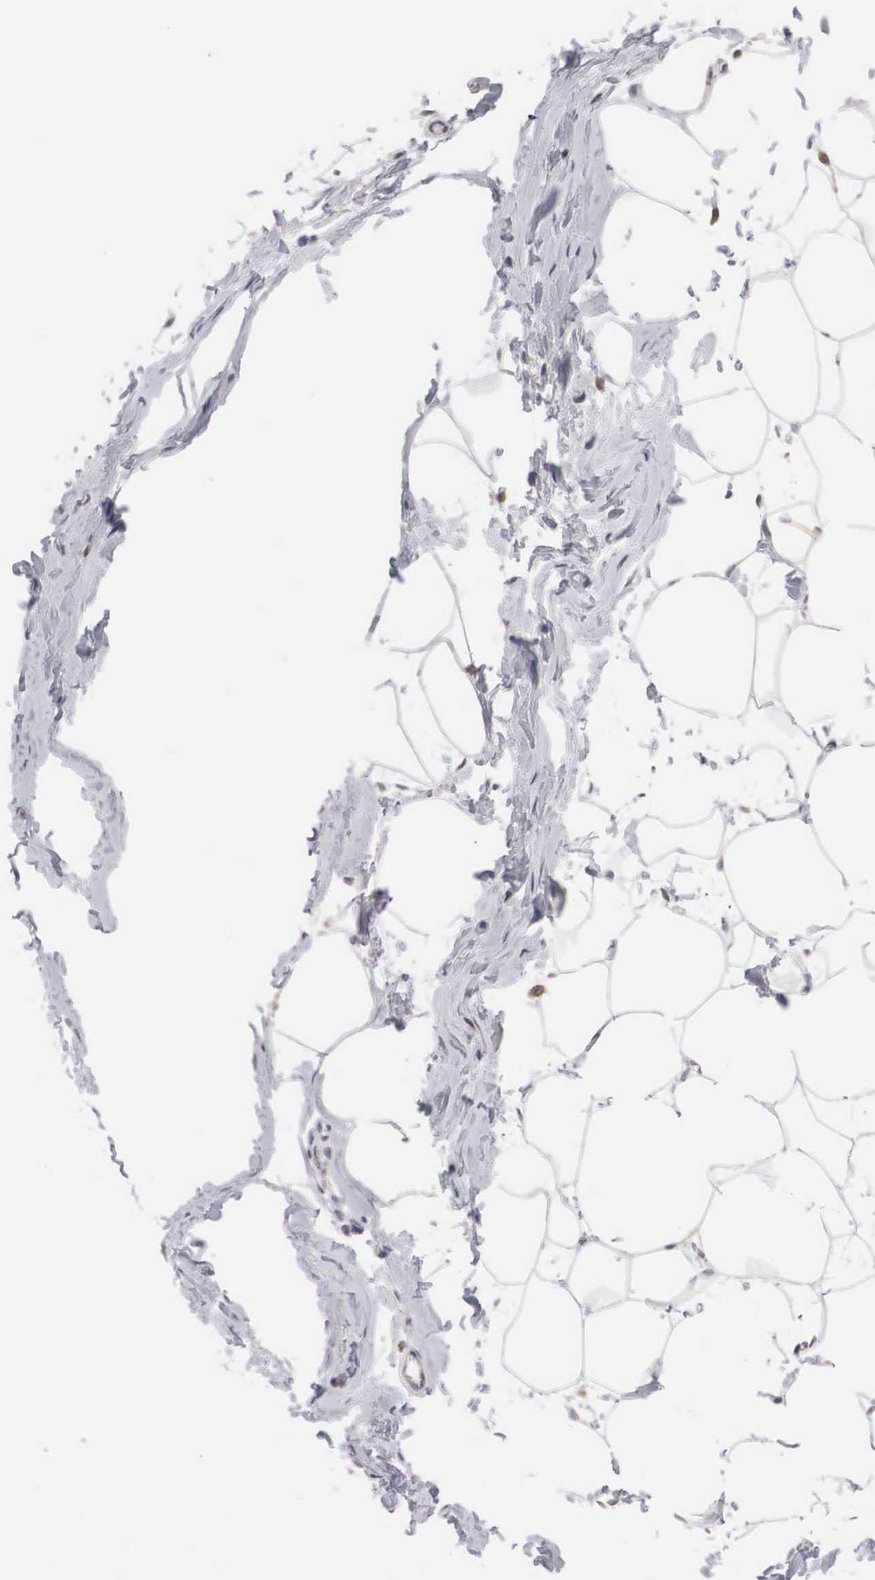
{"staining": {"intensity": "weak", "quantity": "<25%", "location": "cytoplasmic/membranous"}, "tissue": "adipose tissue", "cell_type": "Adipocytes", "image_type": "normal", "snomed": [{"axis": "morphology", "description": "Normal tissue, NOS"}, {"axis": "topography", "description": "Breast"}], "caption": "IHC histopathology image of unremarkable adipose tissue: adipose tissue stained with DAB (3,3'-diaminobenzidine) exhibits no significant protein expression in adipocytes. (DAB (3,3'-diaminobenzidine) IHC, high magnification).", "gene": "HMOX1", "patient": {"sex": "female", "age": 45}}